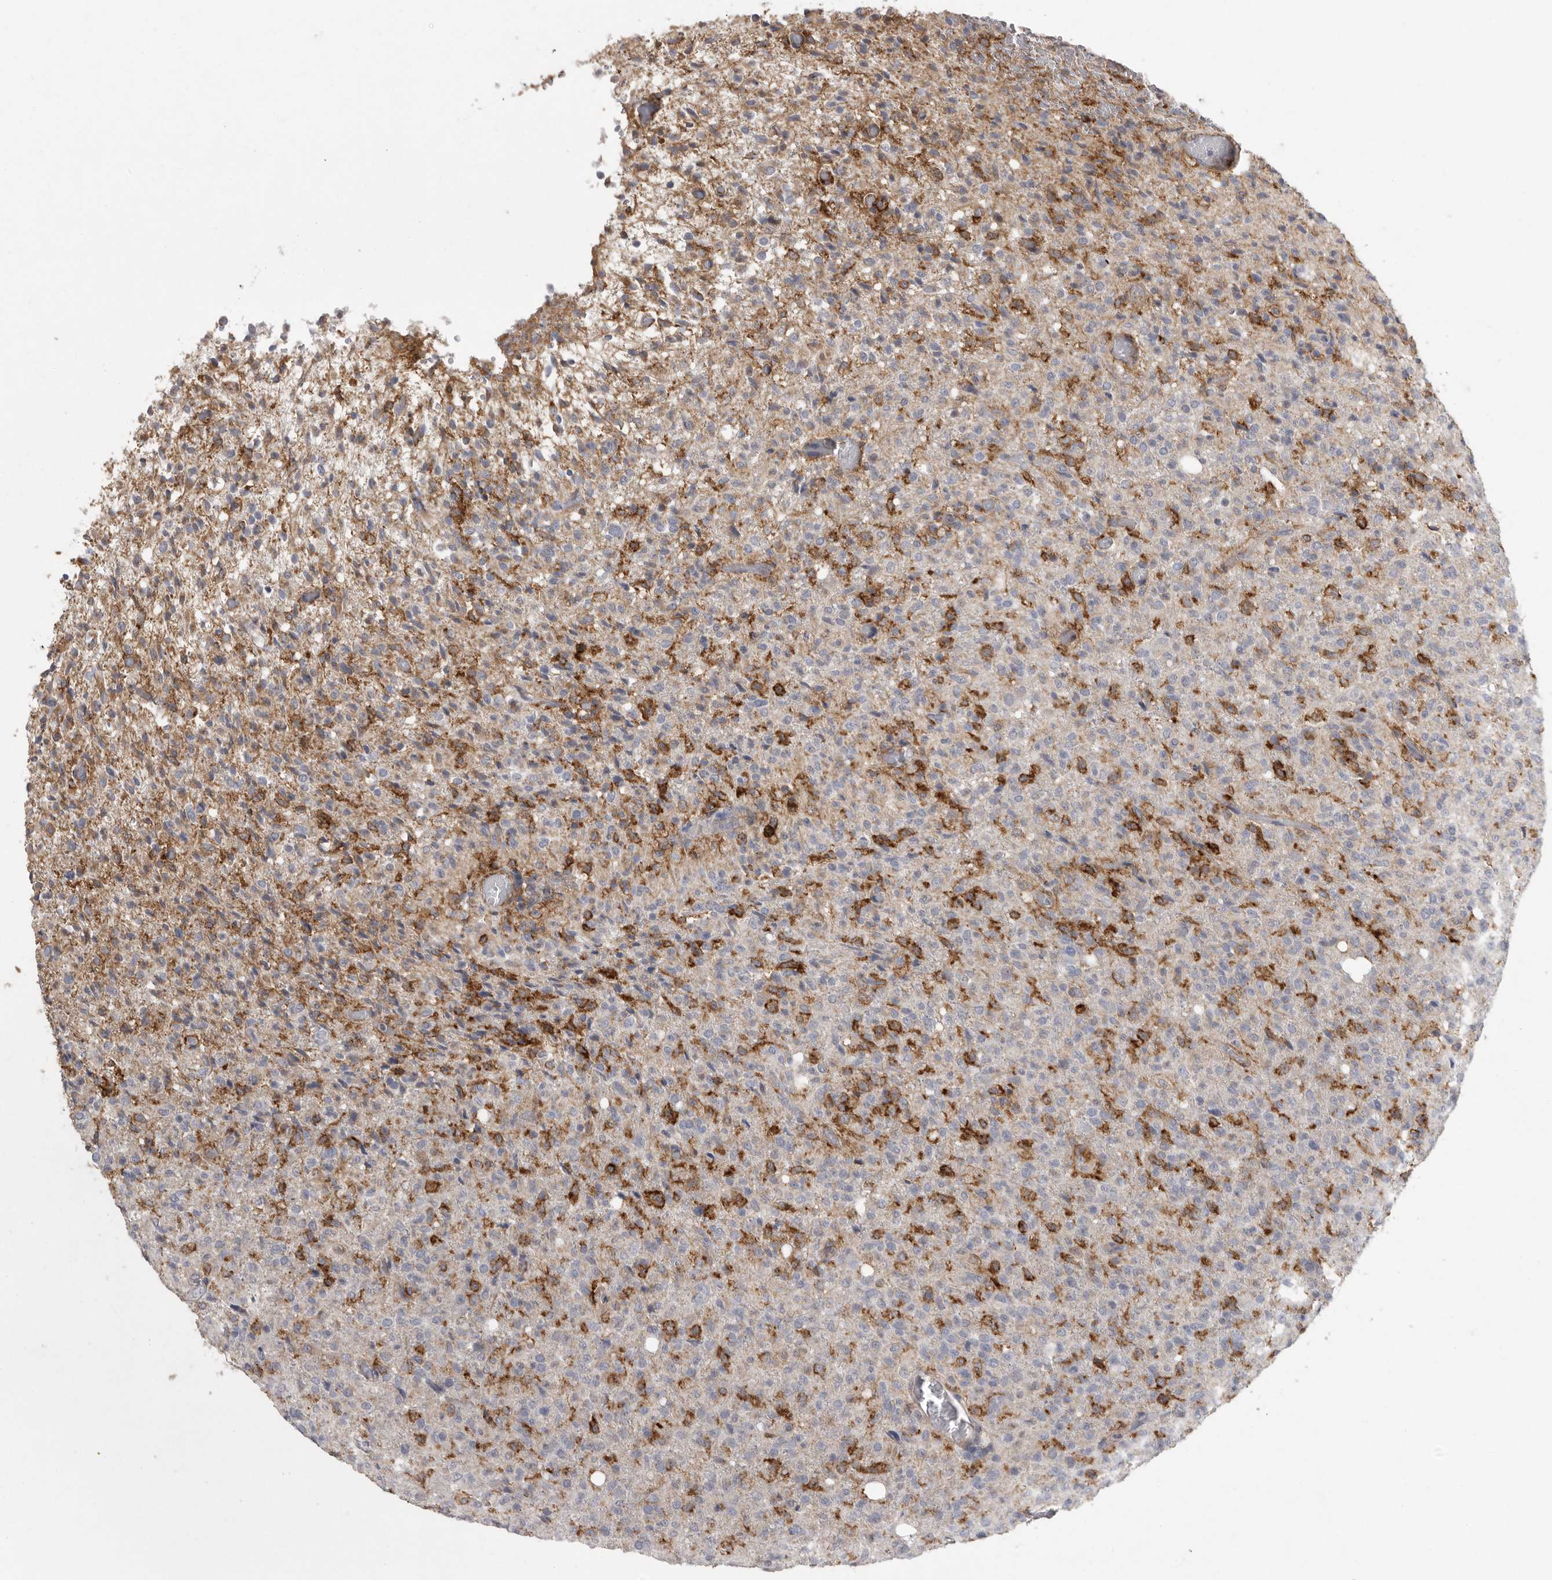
{"staining": {"intensity": "negative", "quantity": "none", "location": "none"}, "tissue": "glioma", "cell_type": "Tumor cells", "image_type": "cancer", "snomed": [{"axis": "morphology", "description": "Glioma, malignant, High grade"}, {"axis": "topography", "description": "Brain"}], "caption": "Immunohistochemistry (IHC) micrograph of glioma stained for a protein (brown), which shows no staining in tumor cells.", "gene": "SIGLEC10", "patient": {"sex": "female", "age": 57}}